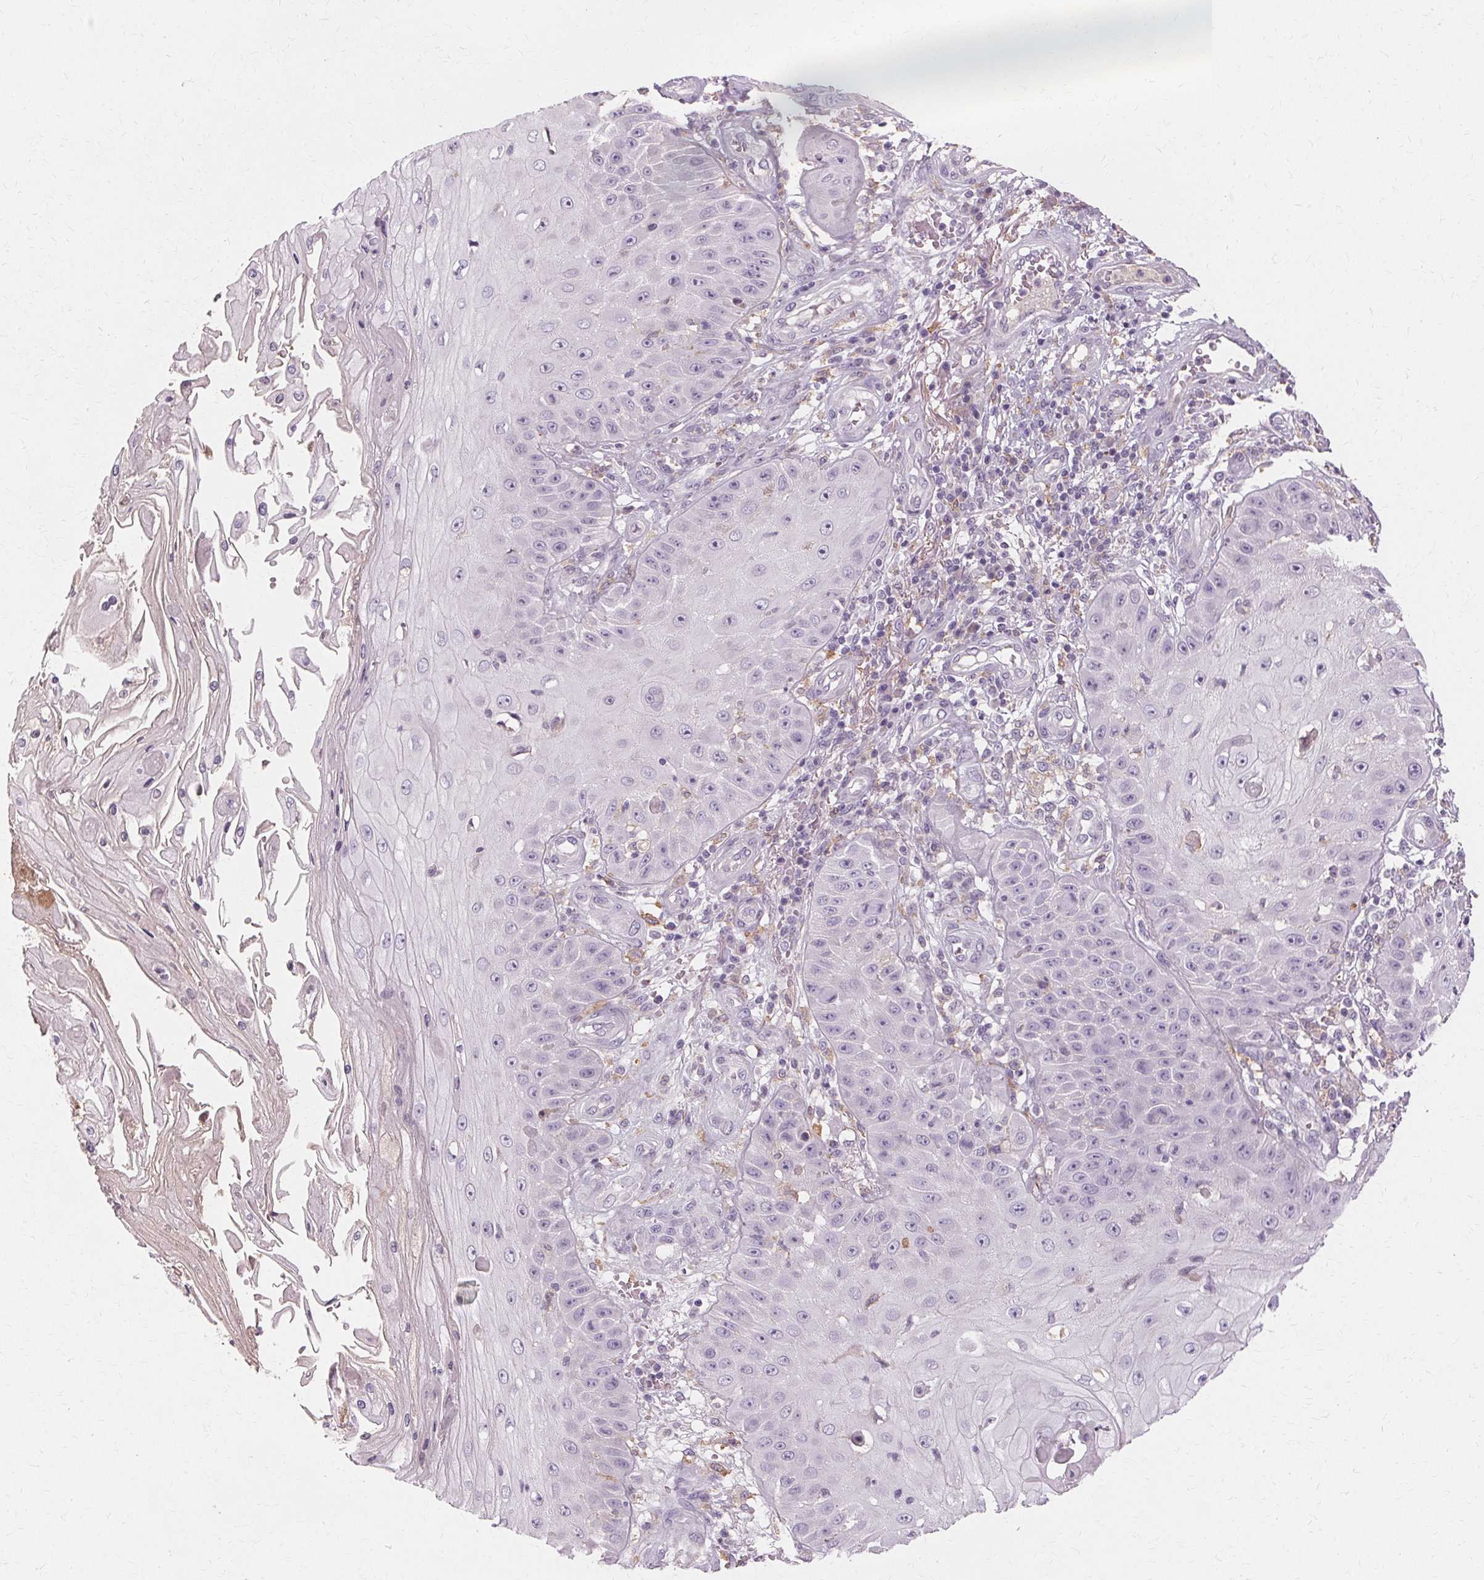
{"staining": {"intensity": "negative", "quantity": "none", "location": "none"}, "tissue": "skin cancer", "cell_type": "Tumor cells", "image_type": "cancer", "snomed": [{"axis": "morphology", "description": "Squamous cell carcinoma, NOS"}, {"axis": "topography", "description": "Skin"}], "caption": "There is no significant expression in tumor cells of skin squamous cell carcinoma.", "gene": "IFNGR1", "patient": {"sex": "male", "age": 70}}